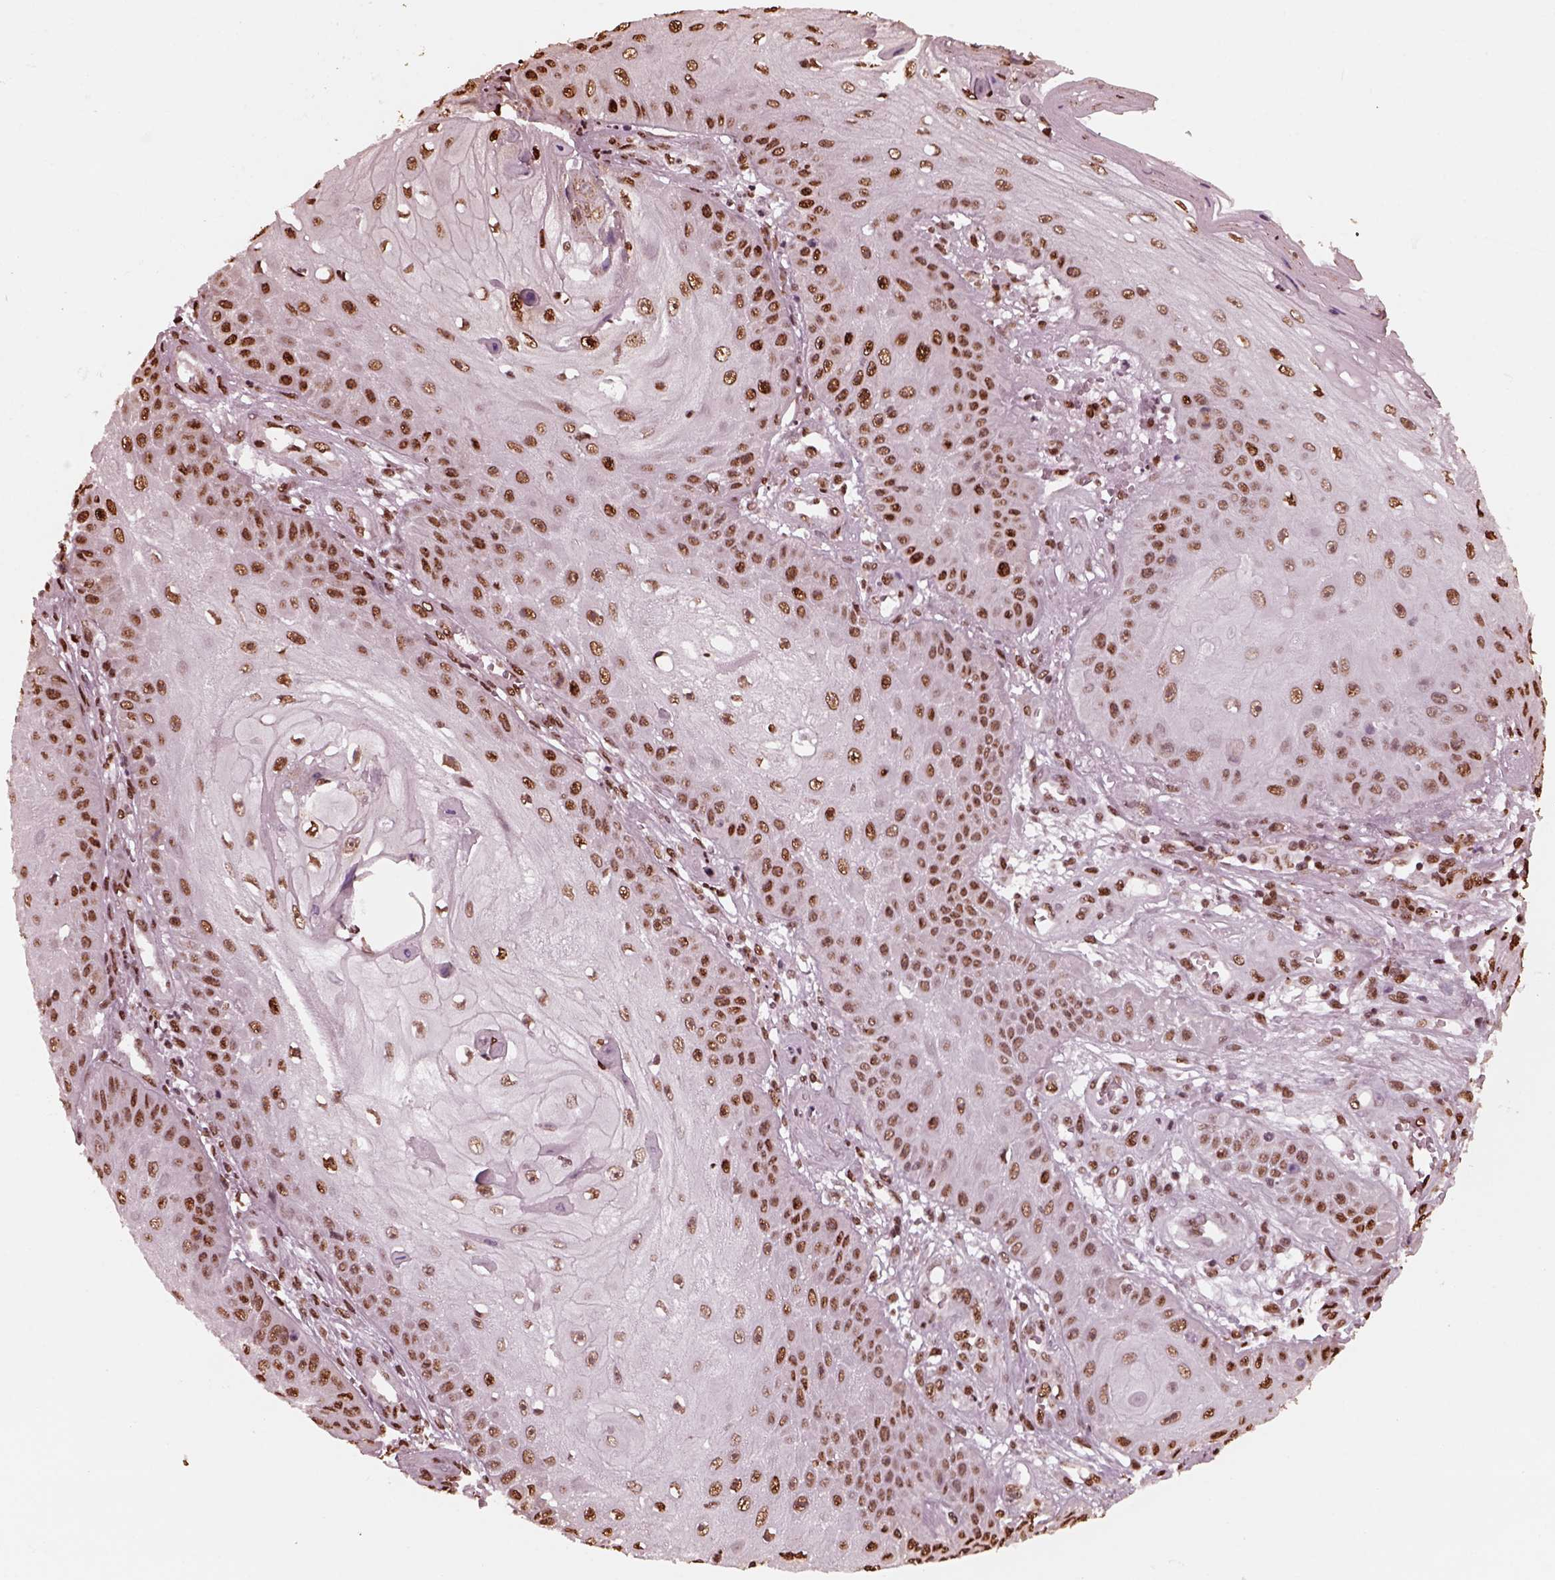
{"staining": {"intensity": "moderate", "quantity": ">75%", "location": "nuclear"}, "tissue": "skin cancer", "cell_type": "Tumor cells", "image_type": "cancer", "snomed": [{"axis": "morphology", "description": "Squamous cell carcinoma, NOS"}, {"axis": "topography", "description": "Skin"}], "caption": "A high-resolution image shows immunohistochemistry staining of skin cancer (squamous cell carcinoma), which displays moderate nuclear staining in approximately >75% of tumor cells.", "gene": "NSD1", "patient": {"sex": "male", "age": 70}}